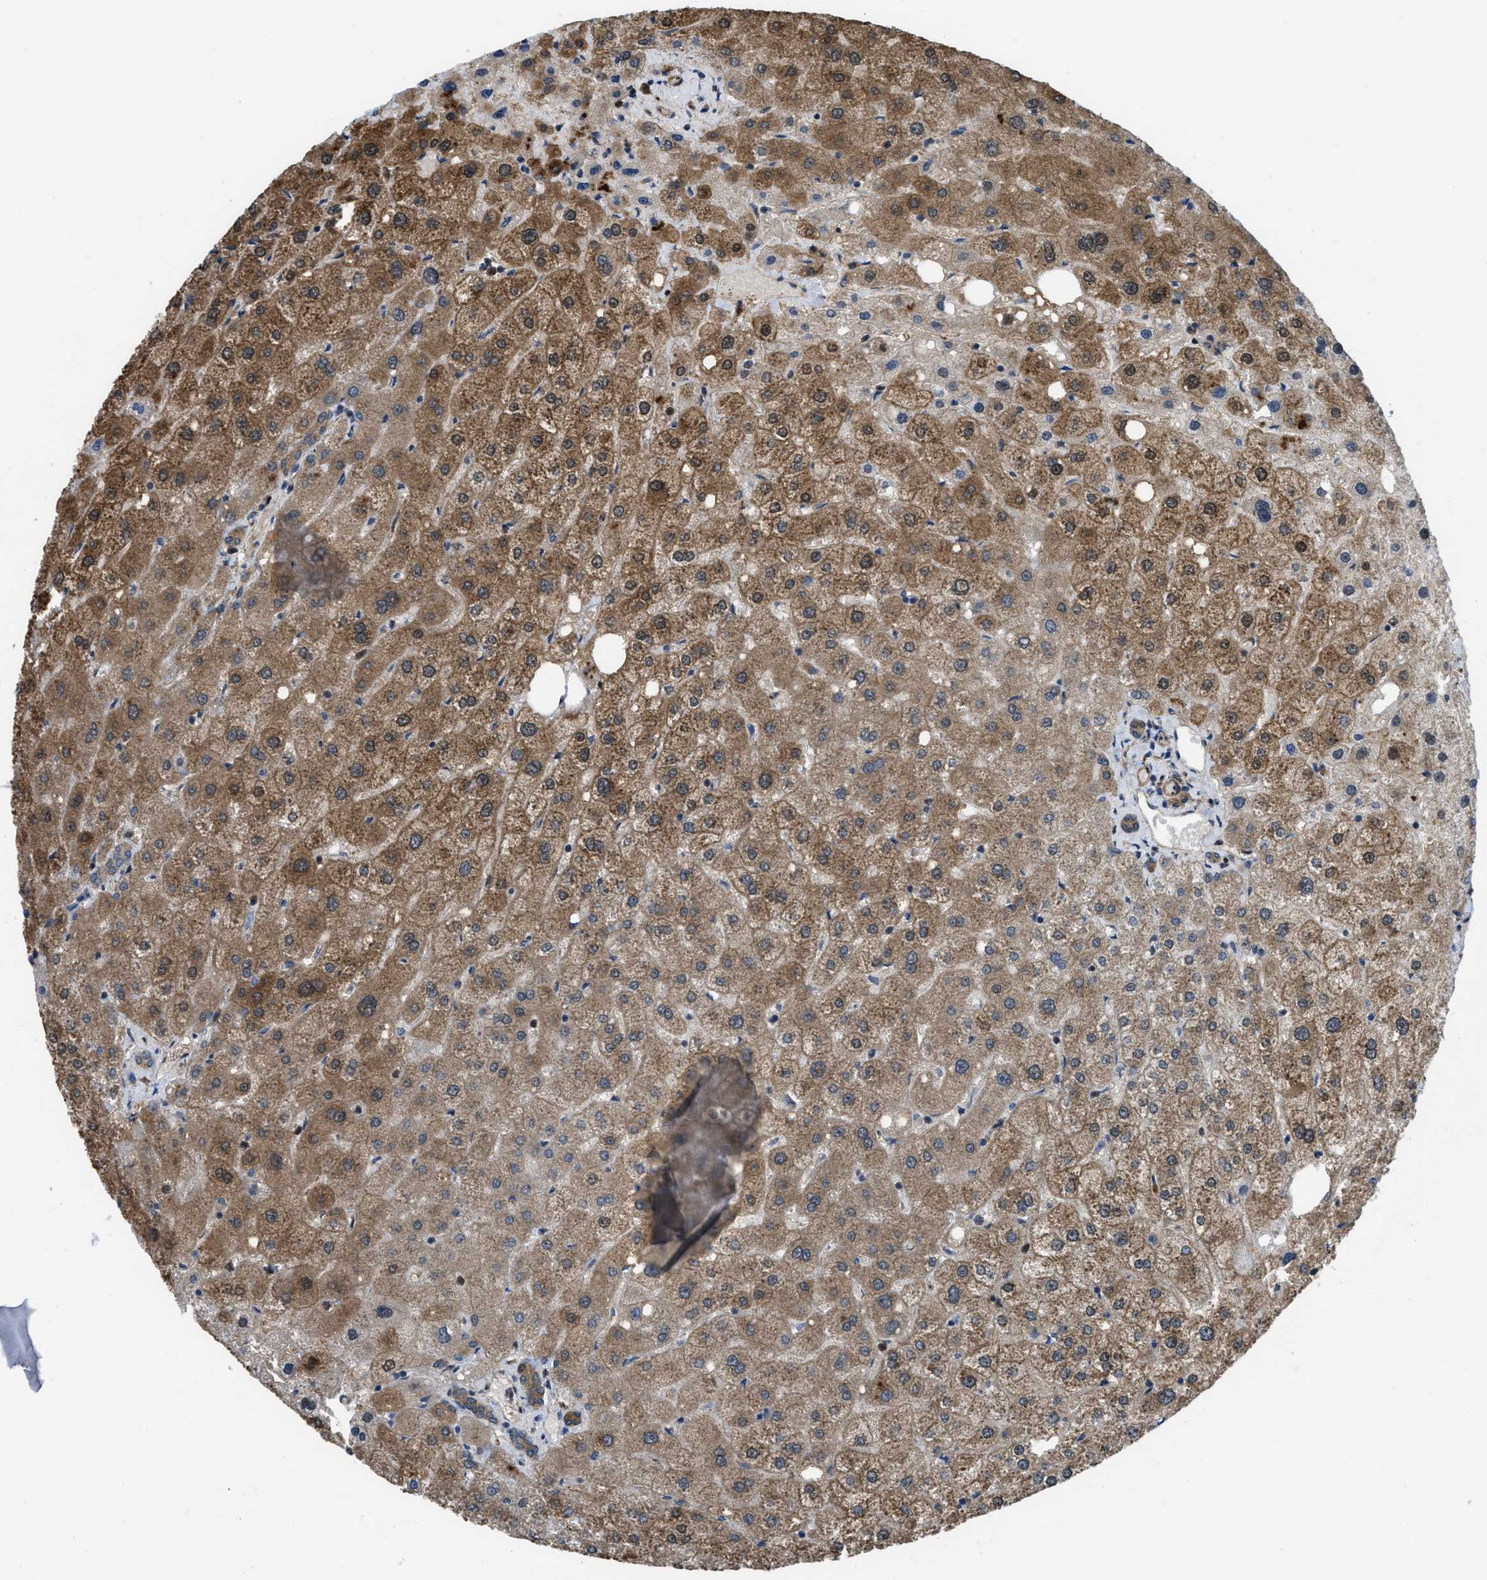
{"staining": {"intensity": "moderate", "quantity": ">75%", "location": "cytoplasmic/membranous"}, "tissue": "liver", "cell_type": "Cholangiocytes", "image_type": "normal", "snomed": [{"axis": "morphology", "description": "Normal tissue, NOS"}, {"axis": "topography", "description": "Liver"}], "caption": "Unremarkable liver demonstrates moderate cytoplasmic/membranous positivity in about >75% of cholangiocytes.", "gene": "PPP2CB", "patient": {"sex": "male", "age": 73}}